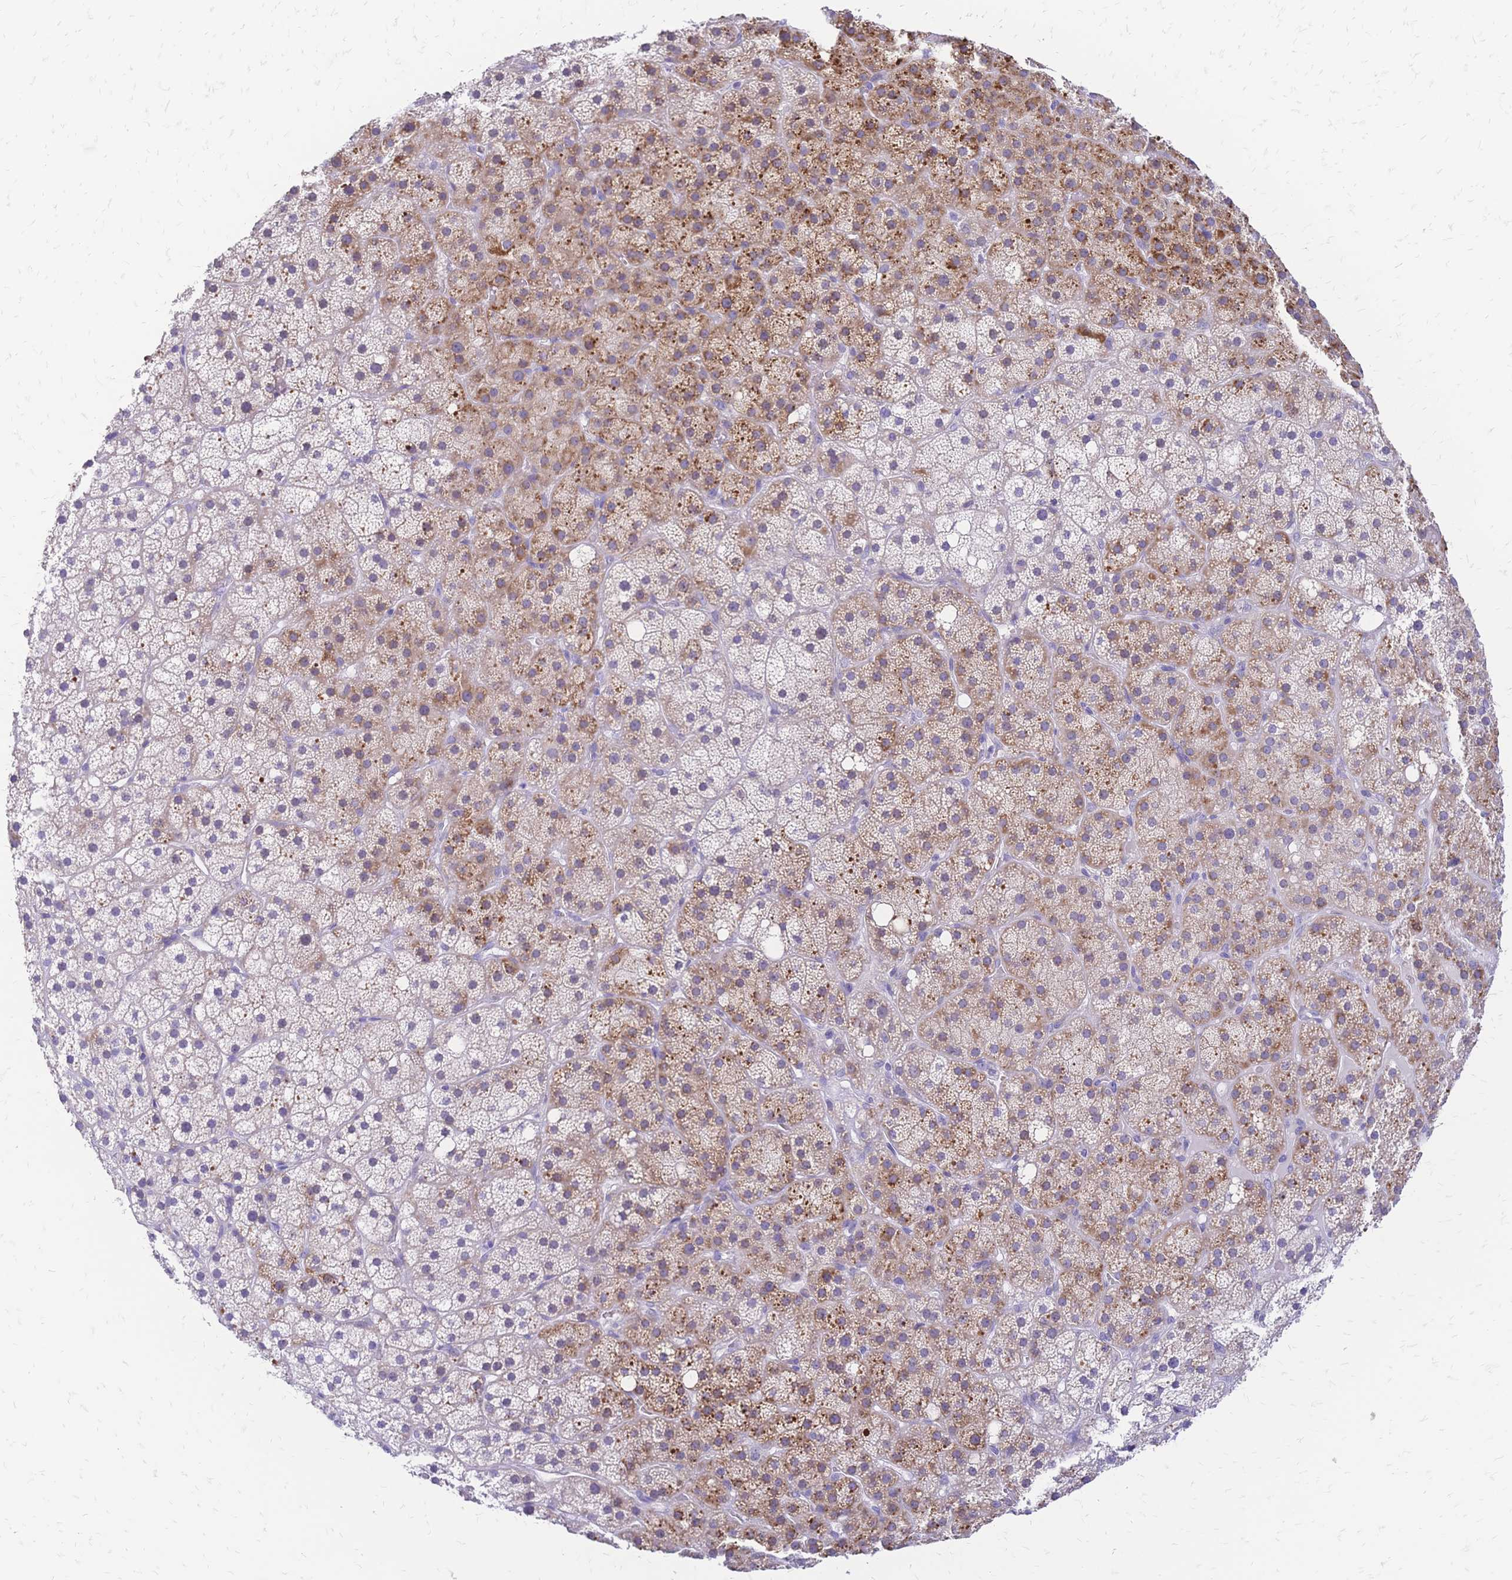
{"staining": {"intensity": "moderate", "quantity": "<25%", "location": "cytoplasmic/membranous"}, "tissue": "adrenal gland", "cell_type": "Glandular cells", "image_type": "normal", "snomed": [{"axis": "morphology", "description": "Normal tissue, NOS"}, {"axis": "topography", "description": "Adrenal gland"}], "caption": "The micrograph reveals staining of unremarkable adrenal gland, revealing moderate cytoplasmic/membranous protein staining (brown color) within glandular cells.", "gene": "GRB7", "patient": {"sex": "male", "age": 53}}